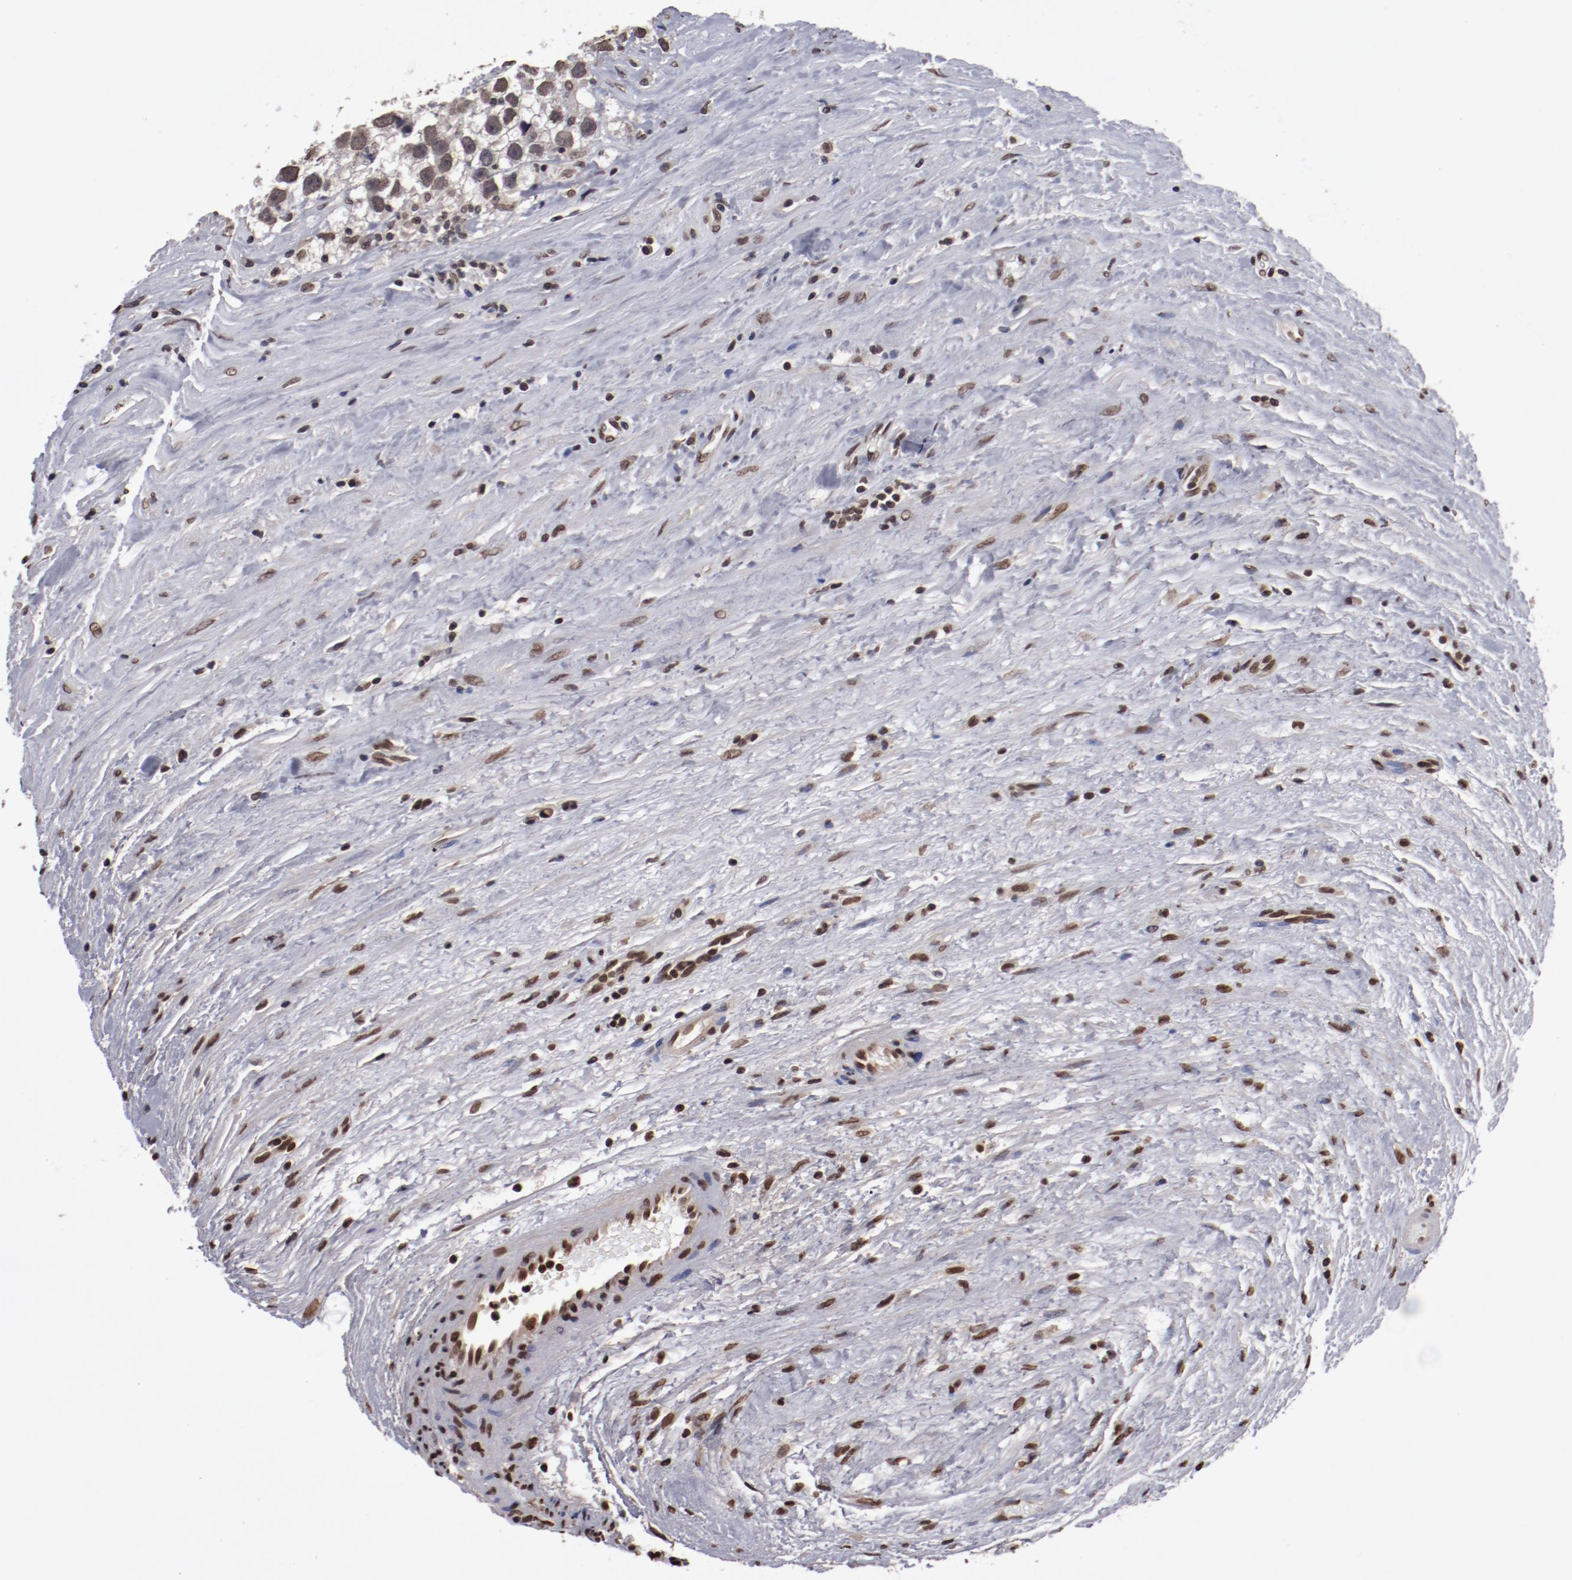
{"staining": {"intensity": "moderate", "quantity": ">75%", "location": "nuclear"}, "tissue": "testis cancer", "cell_type": "Tumor cells", "image_type": "cancer", "snomed": [{"axis": "morphology", "description": "Seminoma, NOS"}, {"axis": "topography", "description": "Testis"}], "caption": "This photomicrograph shows immunohistochemistry (IHC) staining of testis seminoma, with medium moderate nuclear positivity in approximately >75% of tumor cells.", "gene": "AKT1", "patient": {"sex": "male", "age": 43}}